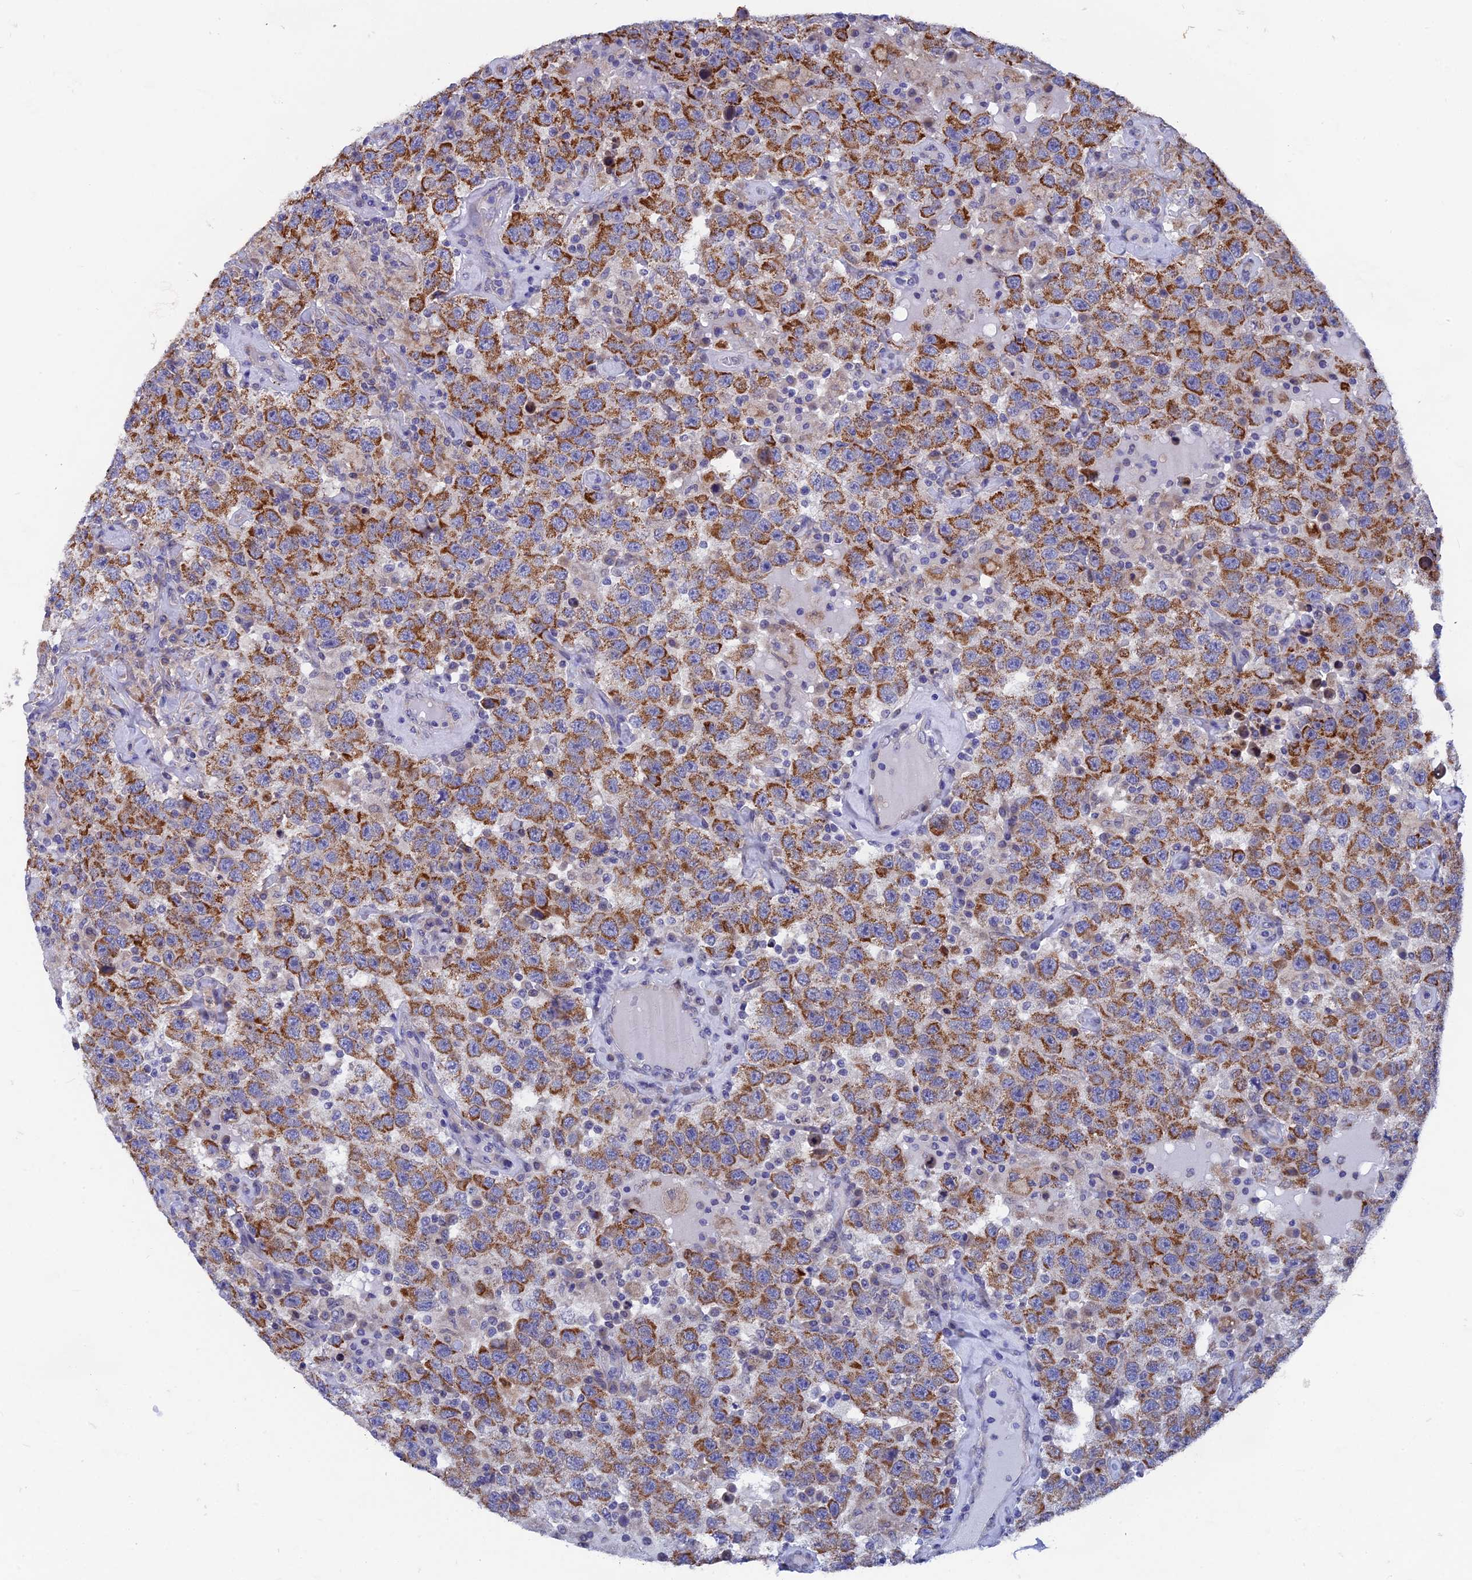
{"staining": {"intensity": "strong", "quantity": ">75%", "location": "cytoplasmic/membranous"}, "tissue": "testis cancer", "cell_type": "Tumor cells", "image_type": "cancer", "snomed": [{"axis": "morphology", "description": "Seminoma, NOS"}, {"axis": "topography", "description": "Testis"}], "caption": "Strong cytoplasmic/membranous expression for a protein is seen in approximately >75% of tumor cells of seminoma (testis) using immunohistochemistry (IHC).", "gene": "AK4", "patient": {"sex": "male", "age": 41}}